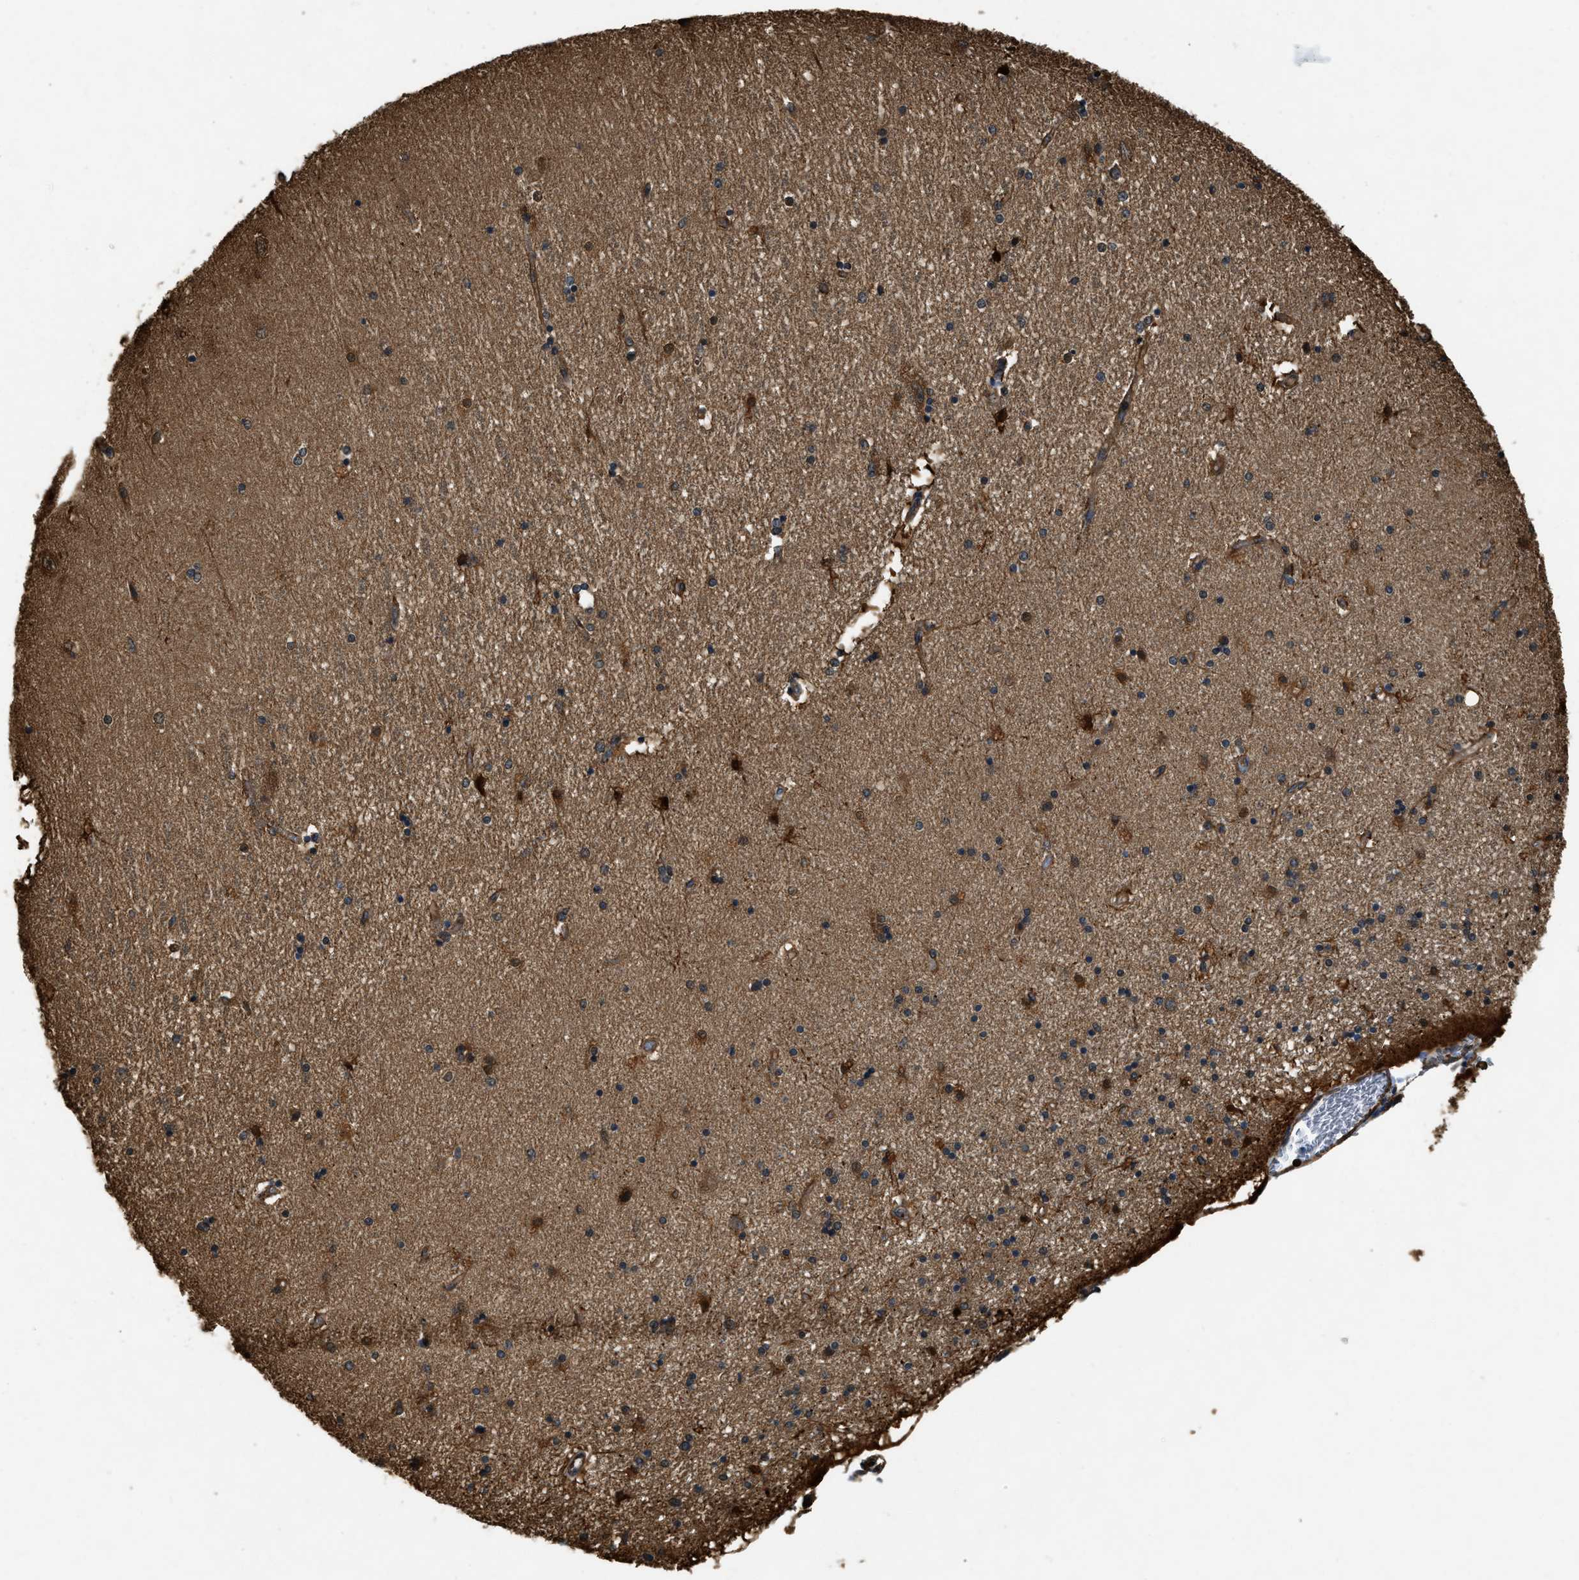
{"staining": {"intensity": "strong", "quantity": "<25%", "location": "cytoplasmic/membranous,nuclear"}, "tissue": "hippocampus", "cell_type": "Glial cells", "image_type": "normal", "snomed": [{"axis": "morphology", "description": "Normal tissue, NOS"}, {"axis": "topography", "description": "Hippocampus"}], "caption": "IHC photomicrograph of normal hippocampus: human hippocampus stained using immunohistochemistry (IHC) reveals medium levels of strong protein expression localized specifically in the cytoplasmic/membranous,nuclear of glial cells, appearing as a cytoplasmic/membranous,nuclear brown color.", "gene": "YARS1", "patient": {"sex": "female", "age": 54}}